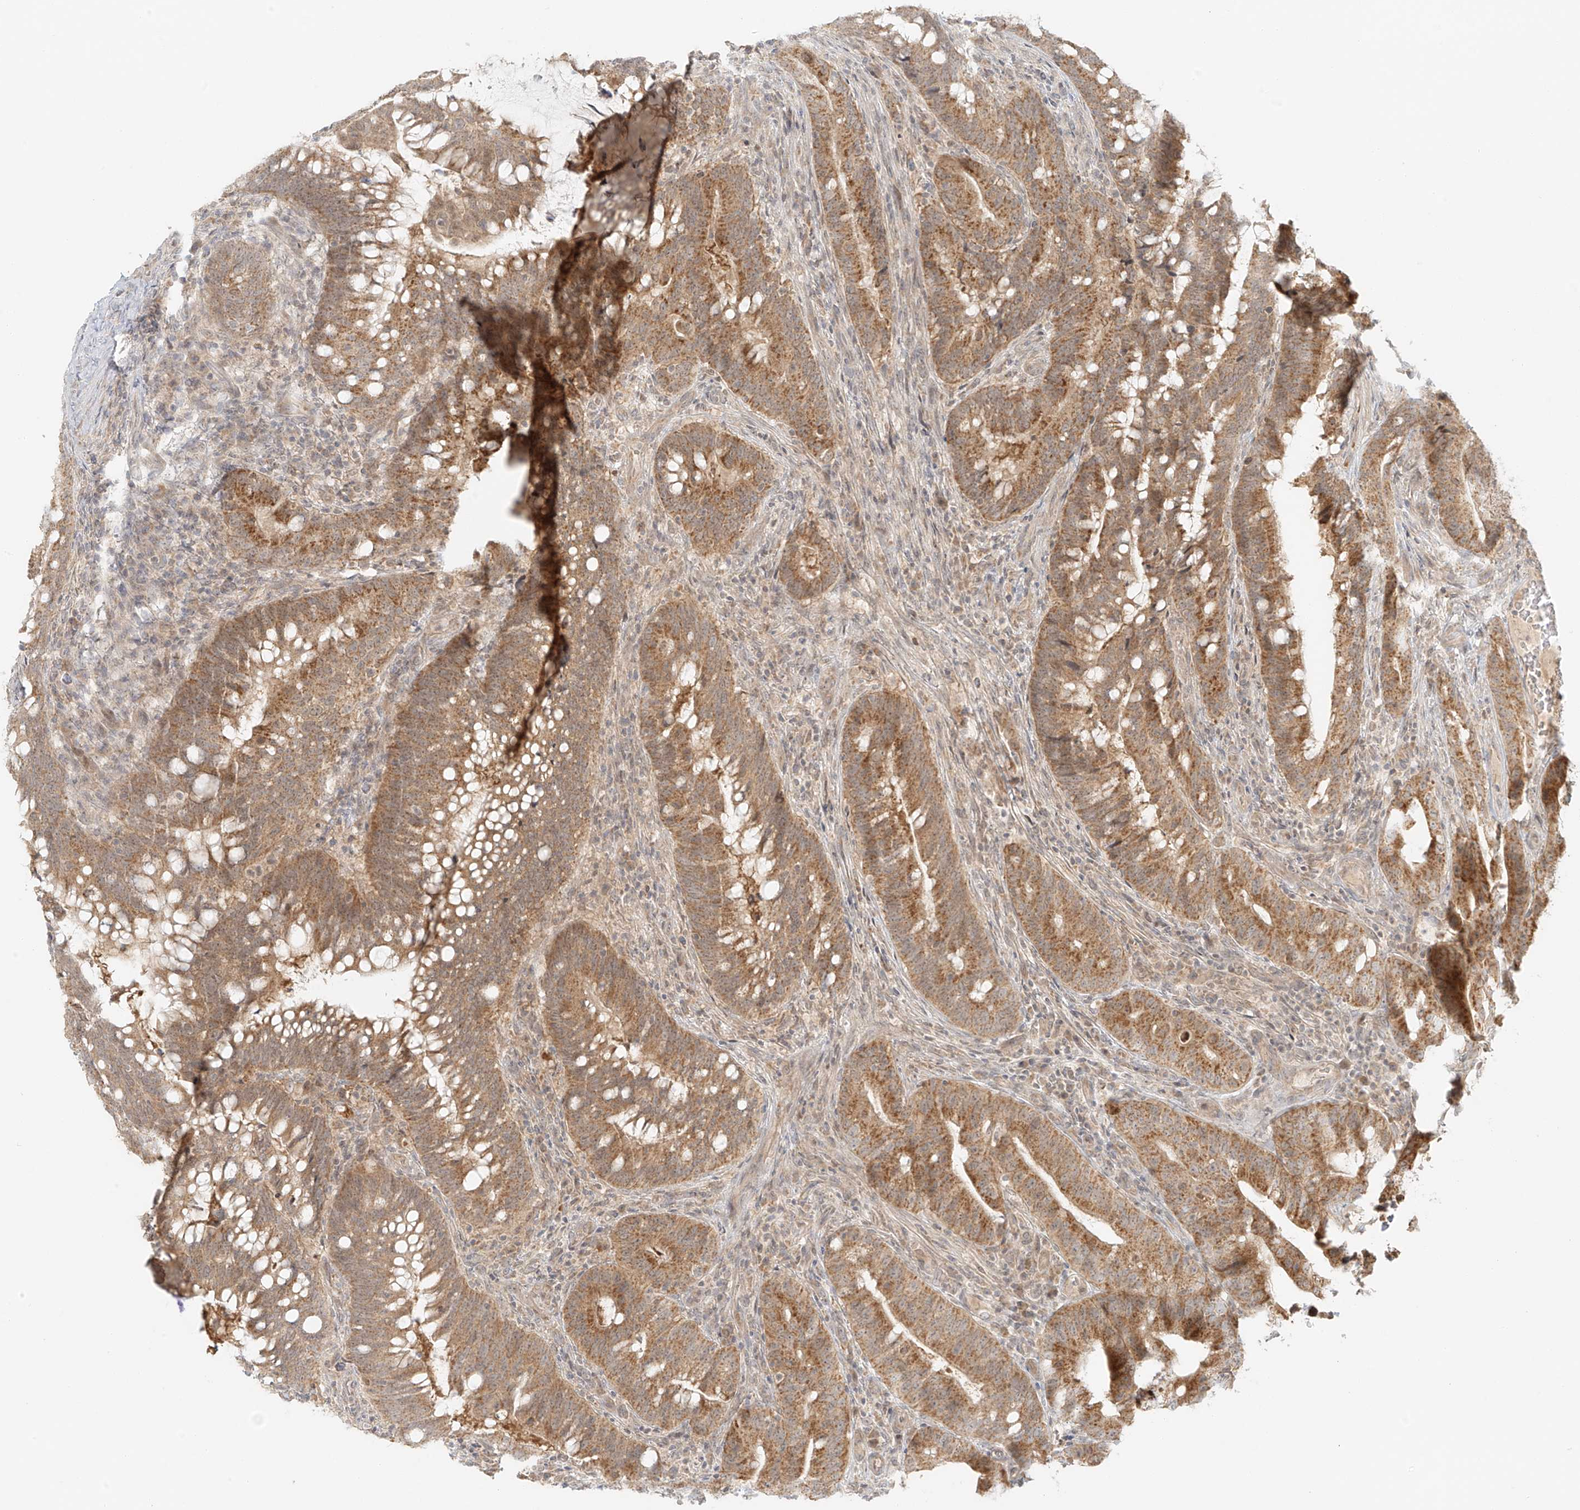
{"staining": {"intensity": "moderate", "quantity": ">75%", "location": "cytoplasmic/membranous"}, "tissue": "colorectal cancer", "cell_type": "Tumor cells", "image_type": "cancer", "snomed": [{"axis": "morphology", "description": "Adenocarcinoma, NOS"}, {"axis": "topography", "description": "Colon"}], "caption": "Immunohistochemical staining of colorectal adenocarcinoma exhibits medium levels of moderate cytoplasmic/membranous expression in about >75% of tumor cells. The protein is stained brown, and the nuclei are stained in blue (DAB (3,3'-diaminobenzidine) IHC with brightfield microscopy, high magnification).", "gene": "MIPEP", "patient": {"sex": "female", "age": 66}}